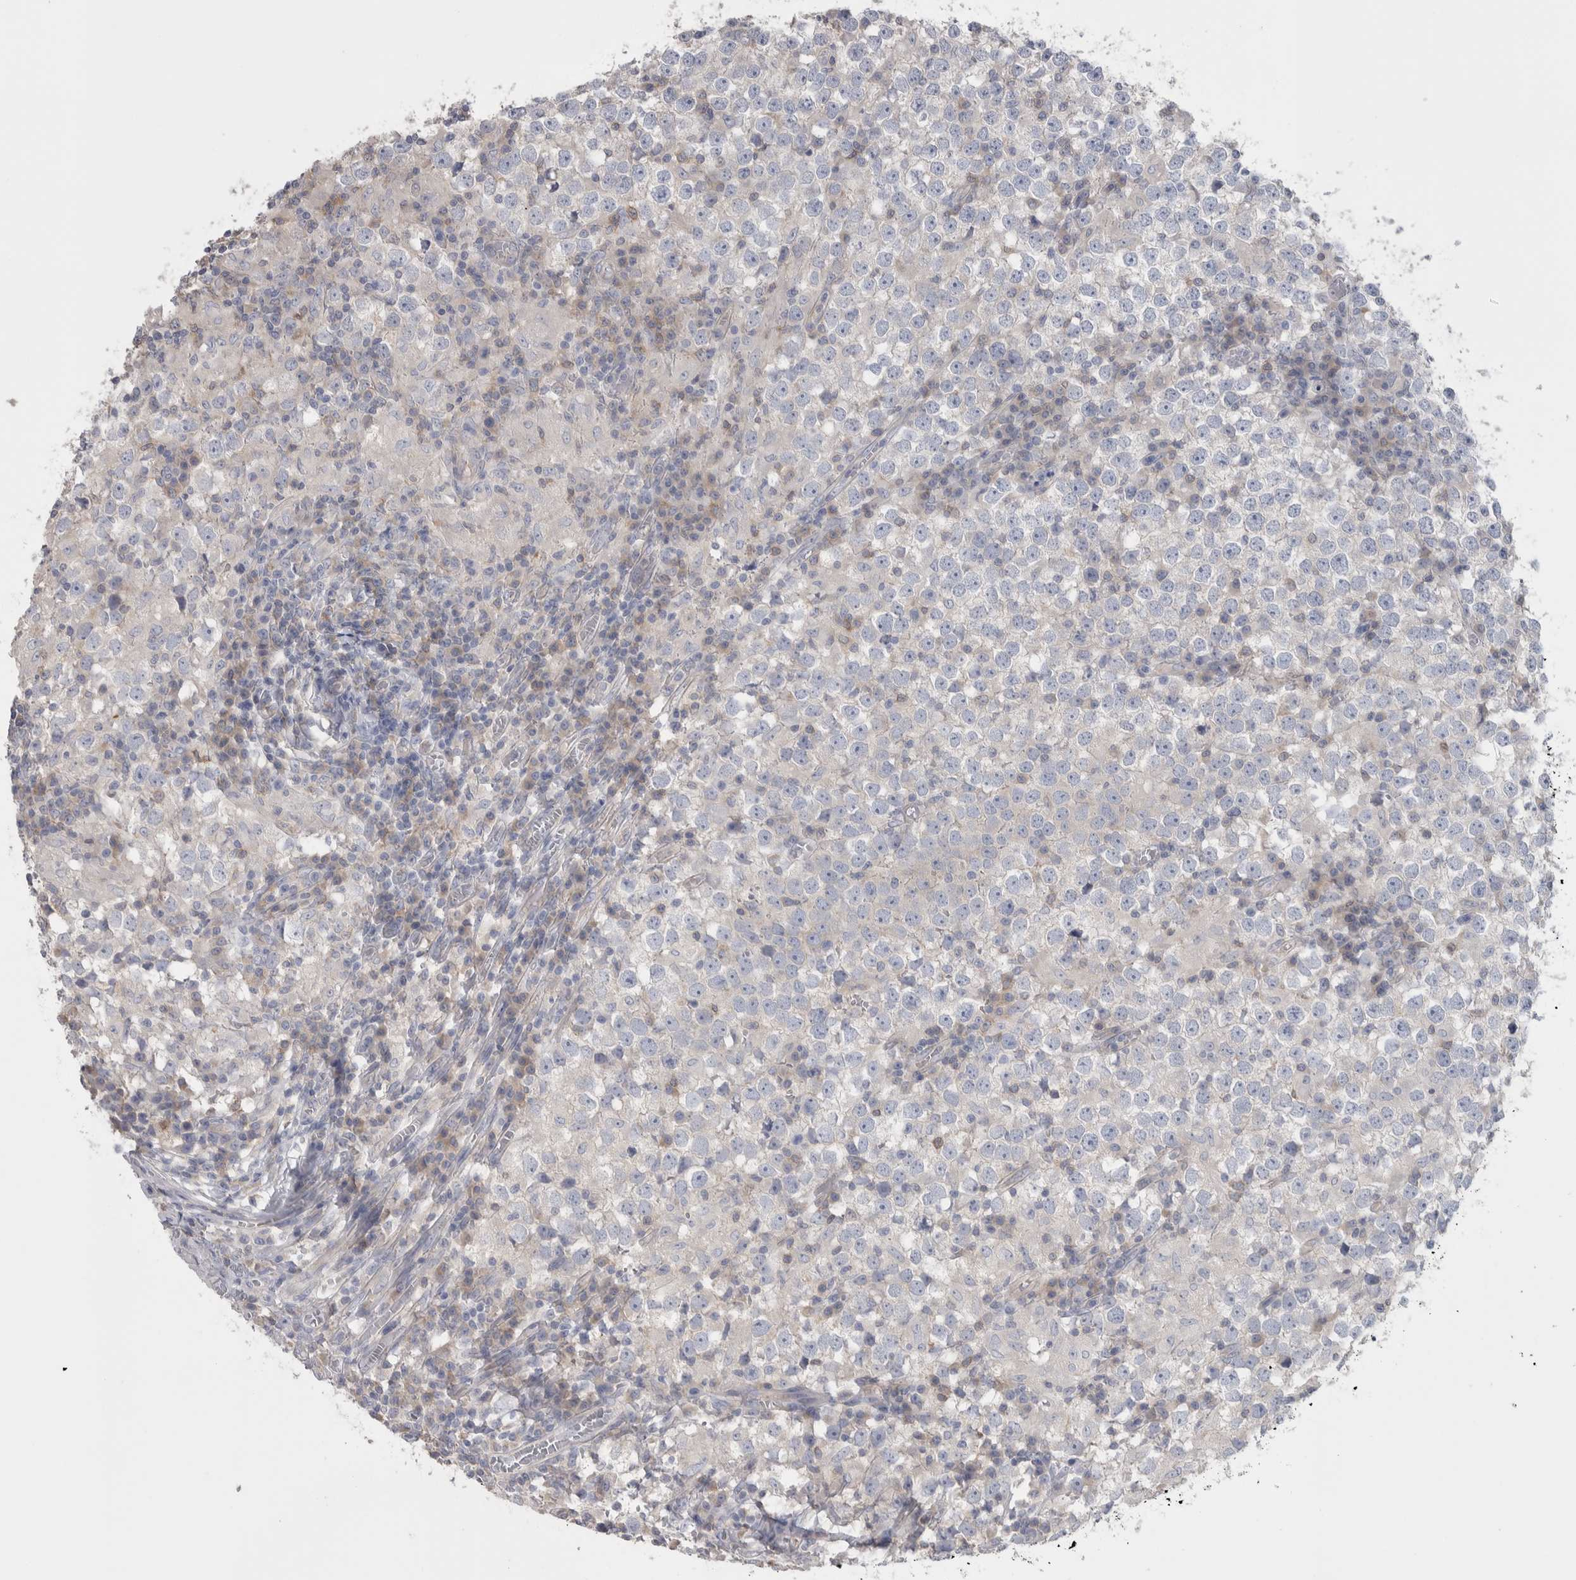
{"staining": {"intensity": "negative", "quantity": "none", "location": "none"}, "tissue": "testis cancer", "cell_type": "Tumor cells", "image_type": "cancer", "snomed": [{"axis": "morphology", "description": "Seminoma, NOS"}, {"axis": "topography", "description": "Testis"}], "caption": "A histopathology image of human seminoma (testis) is negative for staining in tumor cells. Nuclei are stained in blue.", "gene": "GPHN", "patient": {"sex": "male", "age": 65}}